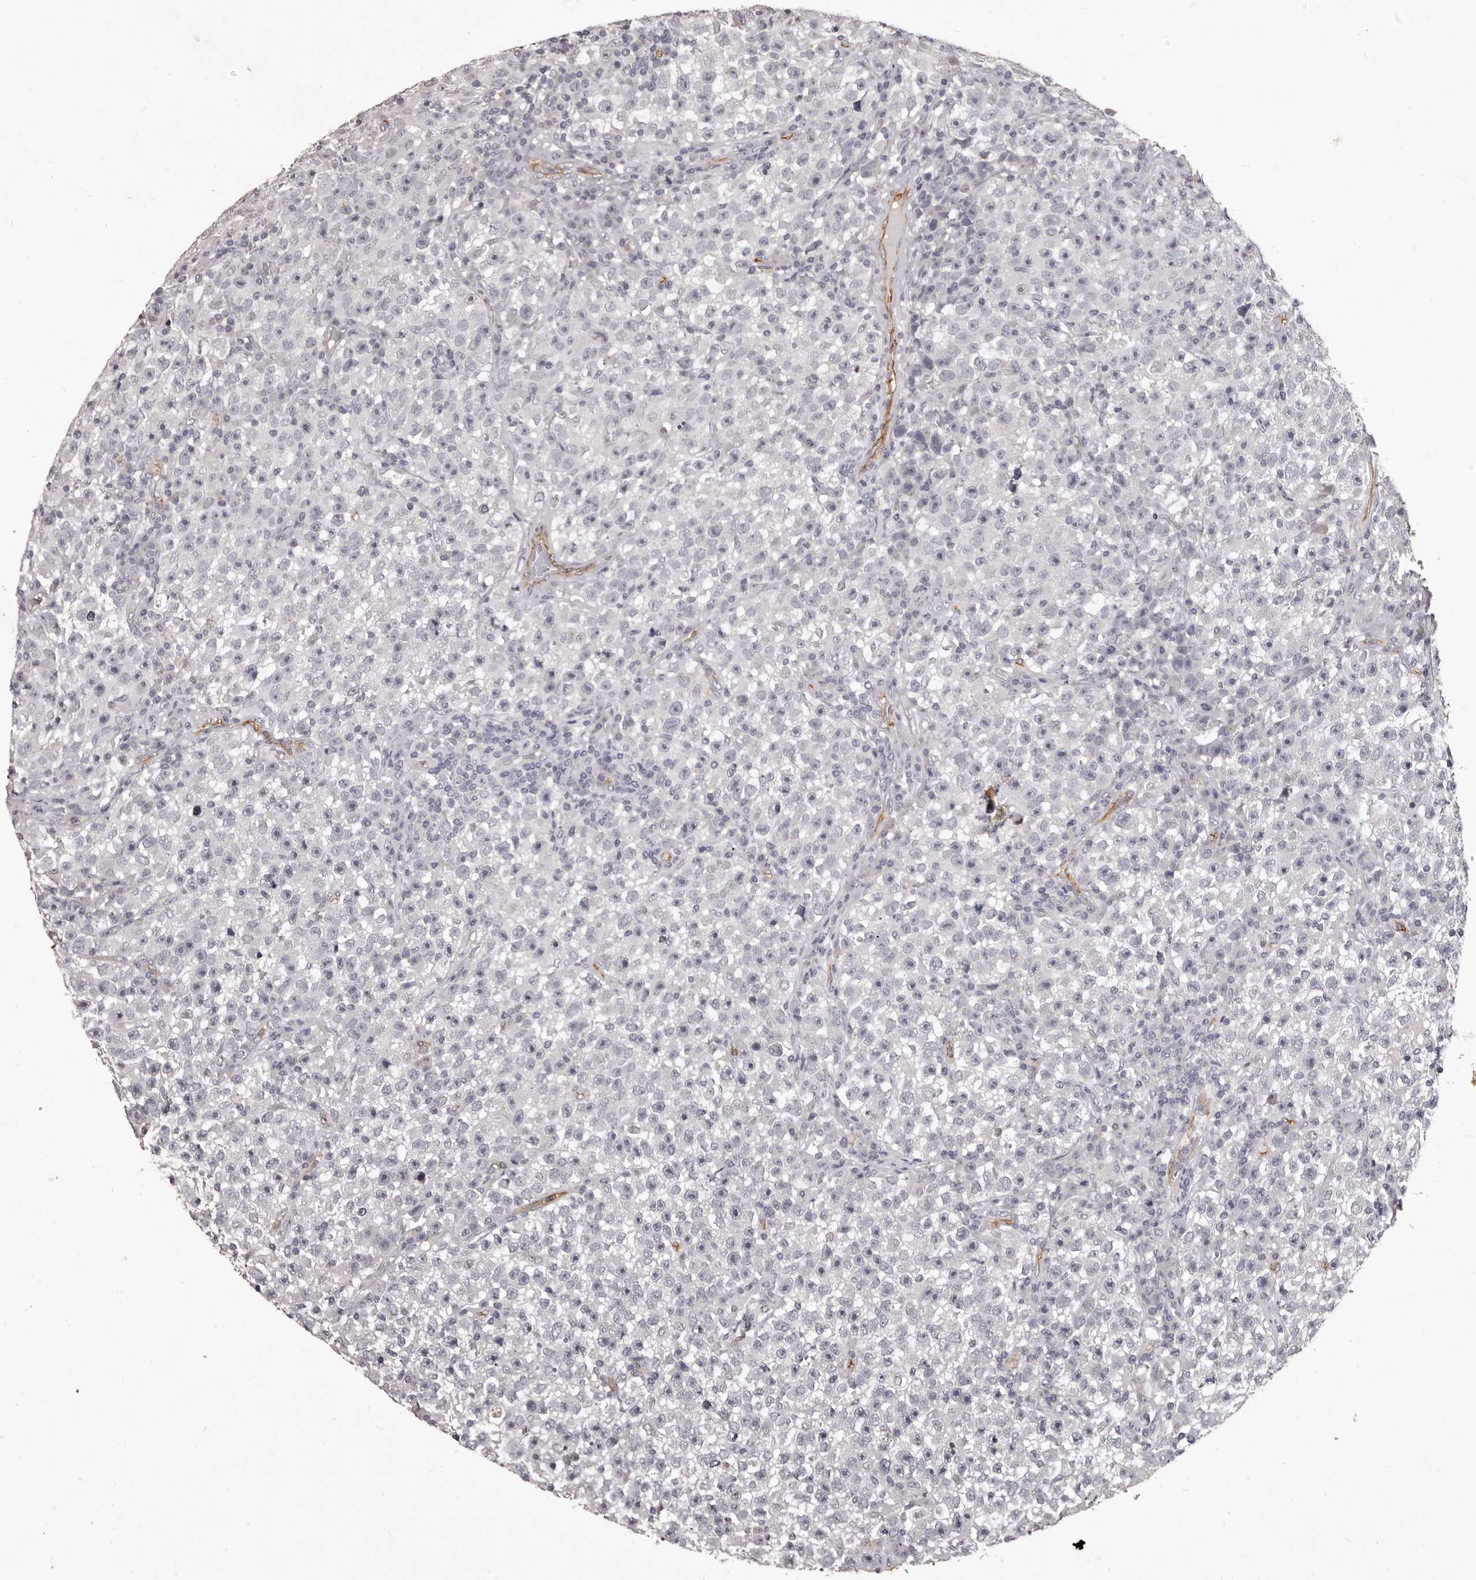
{"staining": {"intensity": "negative", "quantity": "none", "location": "none"}, "tissue": "testis cancer", "cell_type": "Tumor cells", "image_type": "cancer", "snomed": [{"axis": "morphology", "description": "Seminoma, NOS"}, {"axis": "topography", "description": "Testis"}], "caption": "An immunohistochemistry (IHC) image of testis cancer is shown. There is no staining in tumor cells of testis cancer.", "gene": "GPR78", "patient": {"sex": "male", "age": 22}}